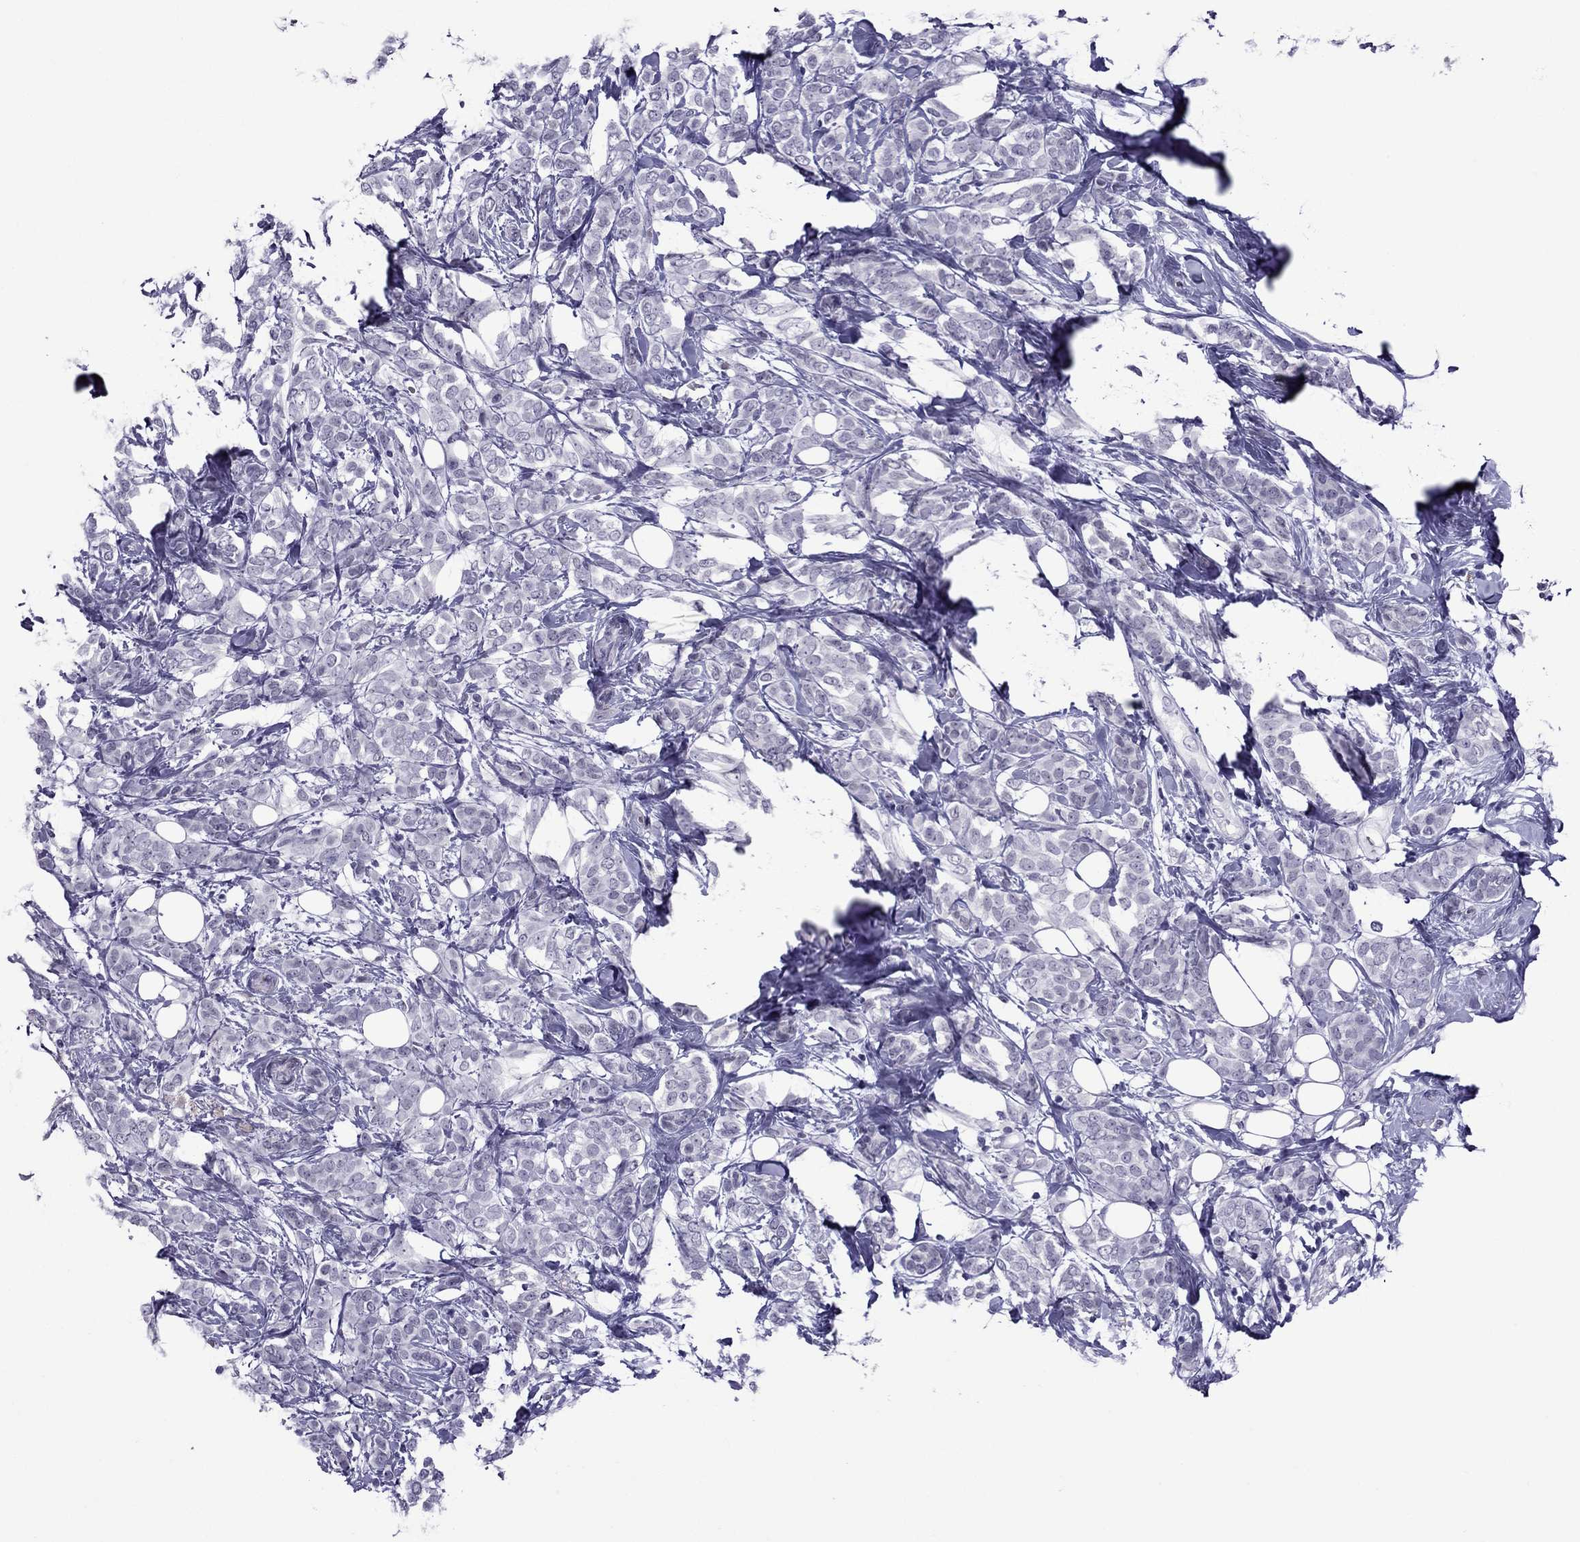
{"staining": {"intensity": "negative", "quantity": "none", "location": "none"}, "tissue": "breast cancer", "cell_type": "Tumor cells", "image_type": "cancer", "snomed": [{"axis": "morphology", "description": "Lobular carcinoma"}, {"axis": "topography", "description": "Breast"}], "caption": "Immunohistochemical staining of human breast cancer reveals no significant positivity in tumor cells.", "gene": "MYLK3", "patient": {"sex": "female", "age": 49}}